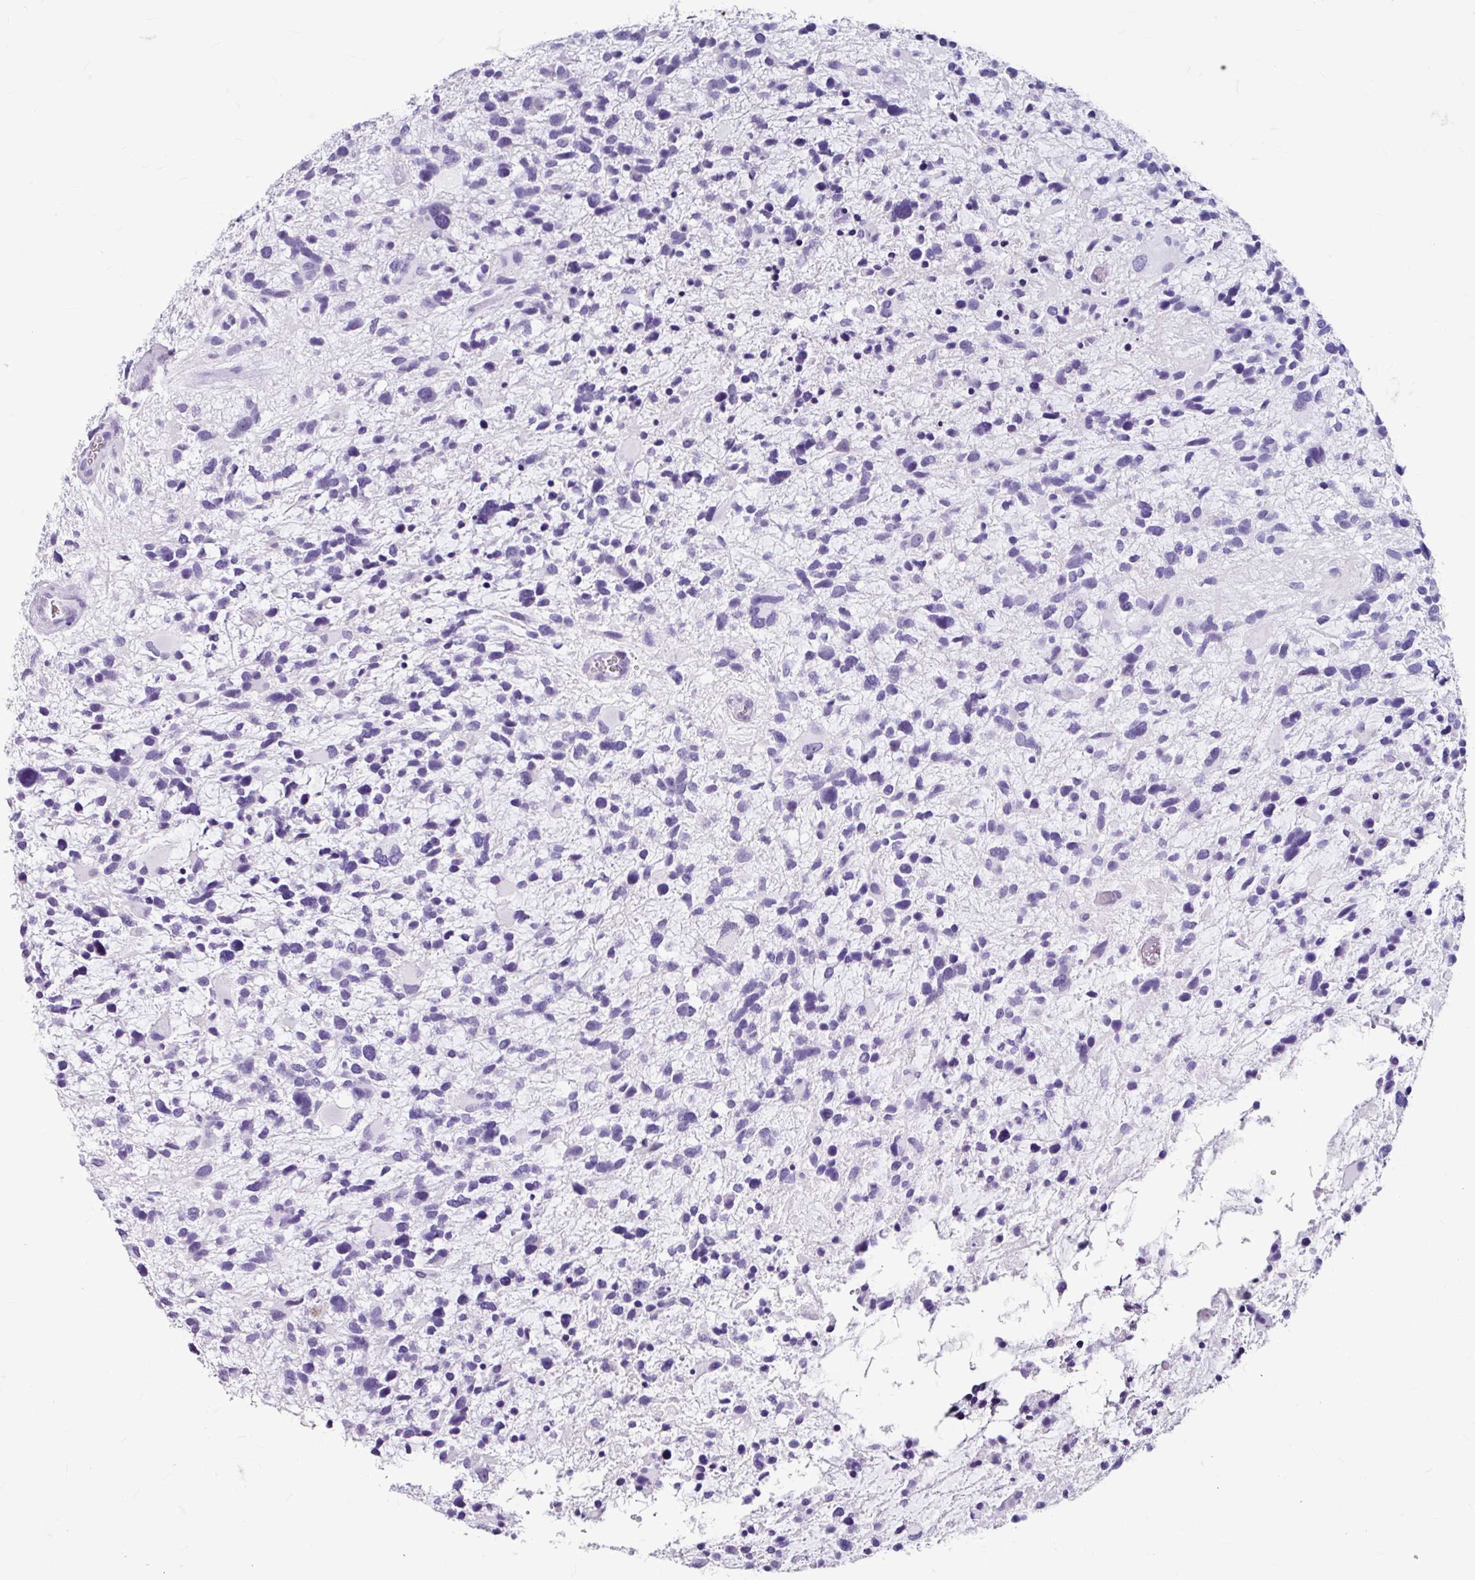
{"staining": {"intensity": "negative", "quantity": "none", "location": "none"}, "tissue": "glioma", "cell_type": "Tumor cells", "image_type": "cancer", "snomed": [{"axis": "morphology", "description": "Glioma, malignant, High grade"}, {"axis": "topography", "description": "Brain"}], "caption": "Immunohistochemical staining of malignant glioma (high-grade) displays no significant staining in tumor cells. (IHC, brightfield microscopy, high magnification).", "gene": "ANKRD1", "patient": {"sex": "female", "age": 11}}